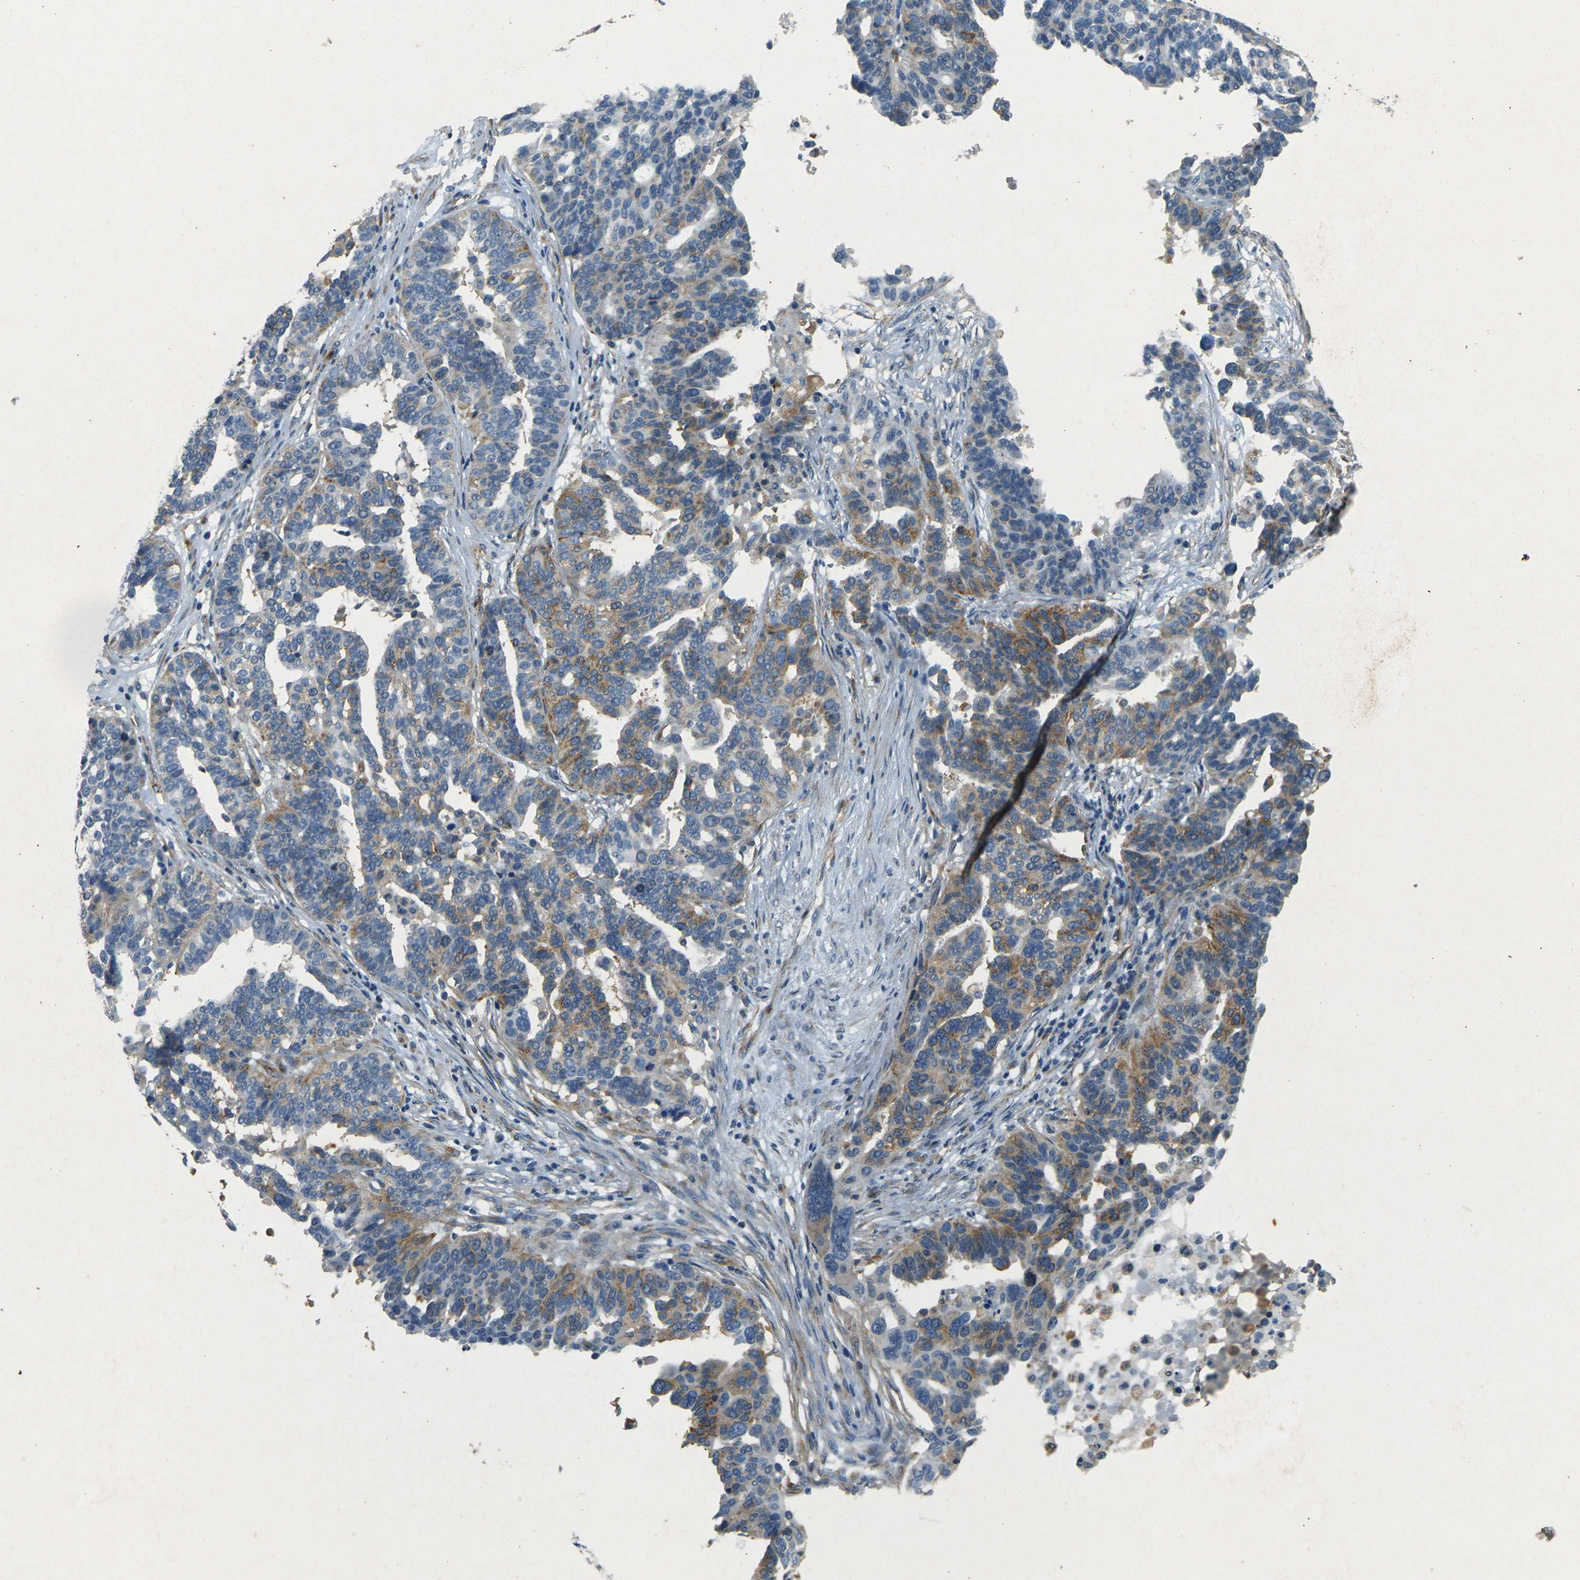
{"staining": {"intensity": "moderate", "quantity": "25%-75%", "location": "cytoplasmic/membranous"}, "tissue": "ovarian cancer", "cell_type": "Tumor cells", "image_type": "cancer", "snomed": [{"axis": "morphology", "description": "Cystadenocarcinoma, serous, NOS"}, {"axis": "topography", "description": "Ovary"}], "caption": "The immunohistochemical stain shows moderate cytoplasmic/membranous staining in tumor cells of ovarian cancer tissue. (DAB (3,3'-diaminobenzidine) = brown stain, brightfield microscopy at high magnification).", "gene": "SORT1", "patient": {"sex": "female", "age": 59}}